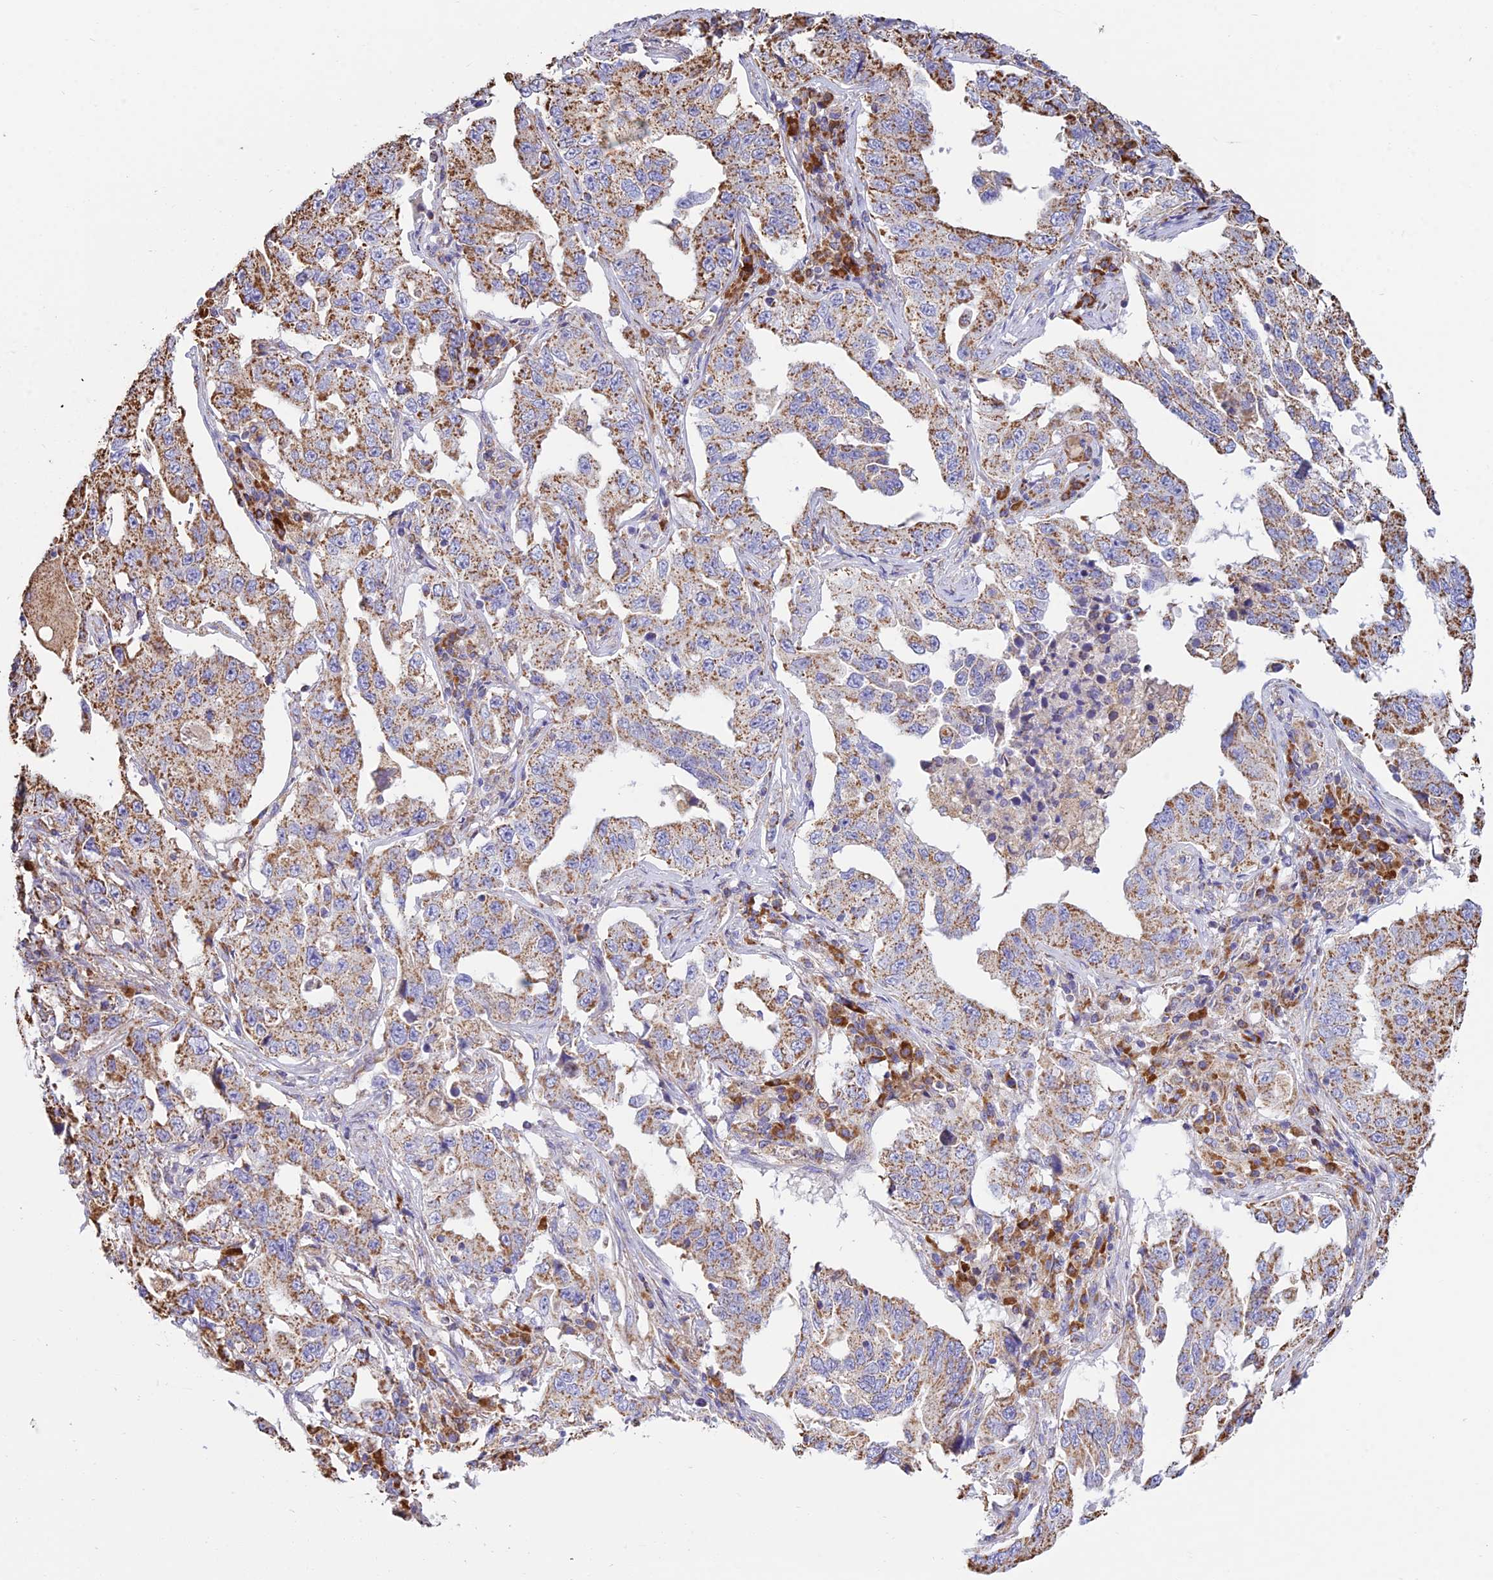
{"staining": {"intensity": "moderate", "quantity": ">75%", "location": "cytoplasmic/membranous"}, "tissue": "lung cancer", "cell_type": "Tumor cells", "image_type": "cancer", "snomed": [{"axis": "morphology", "description": "Adenocarcinoma, NOS"}, {"axis": "topography", "description": "Lung"}], "caption": "Protein positivity by immunohistochemistry (IHC) shows moderate cytoplasmic/membranous expression in approximately >75% of tumor cells in lung adenocarcinoma. Using DAB (3,3'-diaminobenzidine) (brown) and hematoxylin (blue) stains, captured at high magnification using brightfield microscopy.", "gene": "OR2W3", "patient": {"sex": "female", "age": 51}}